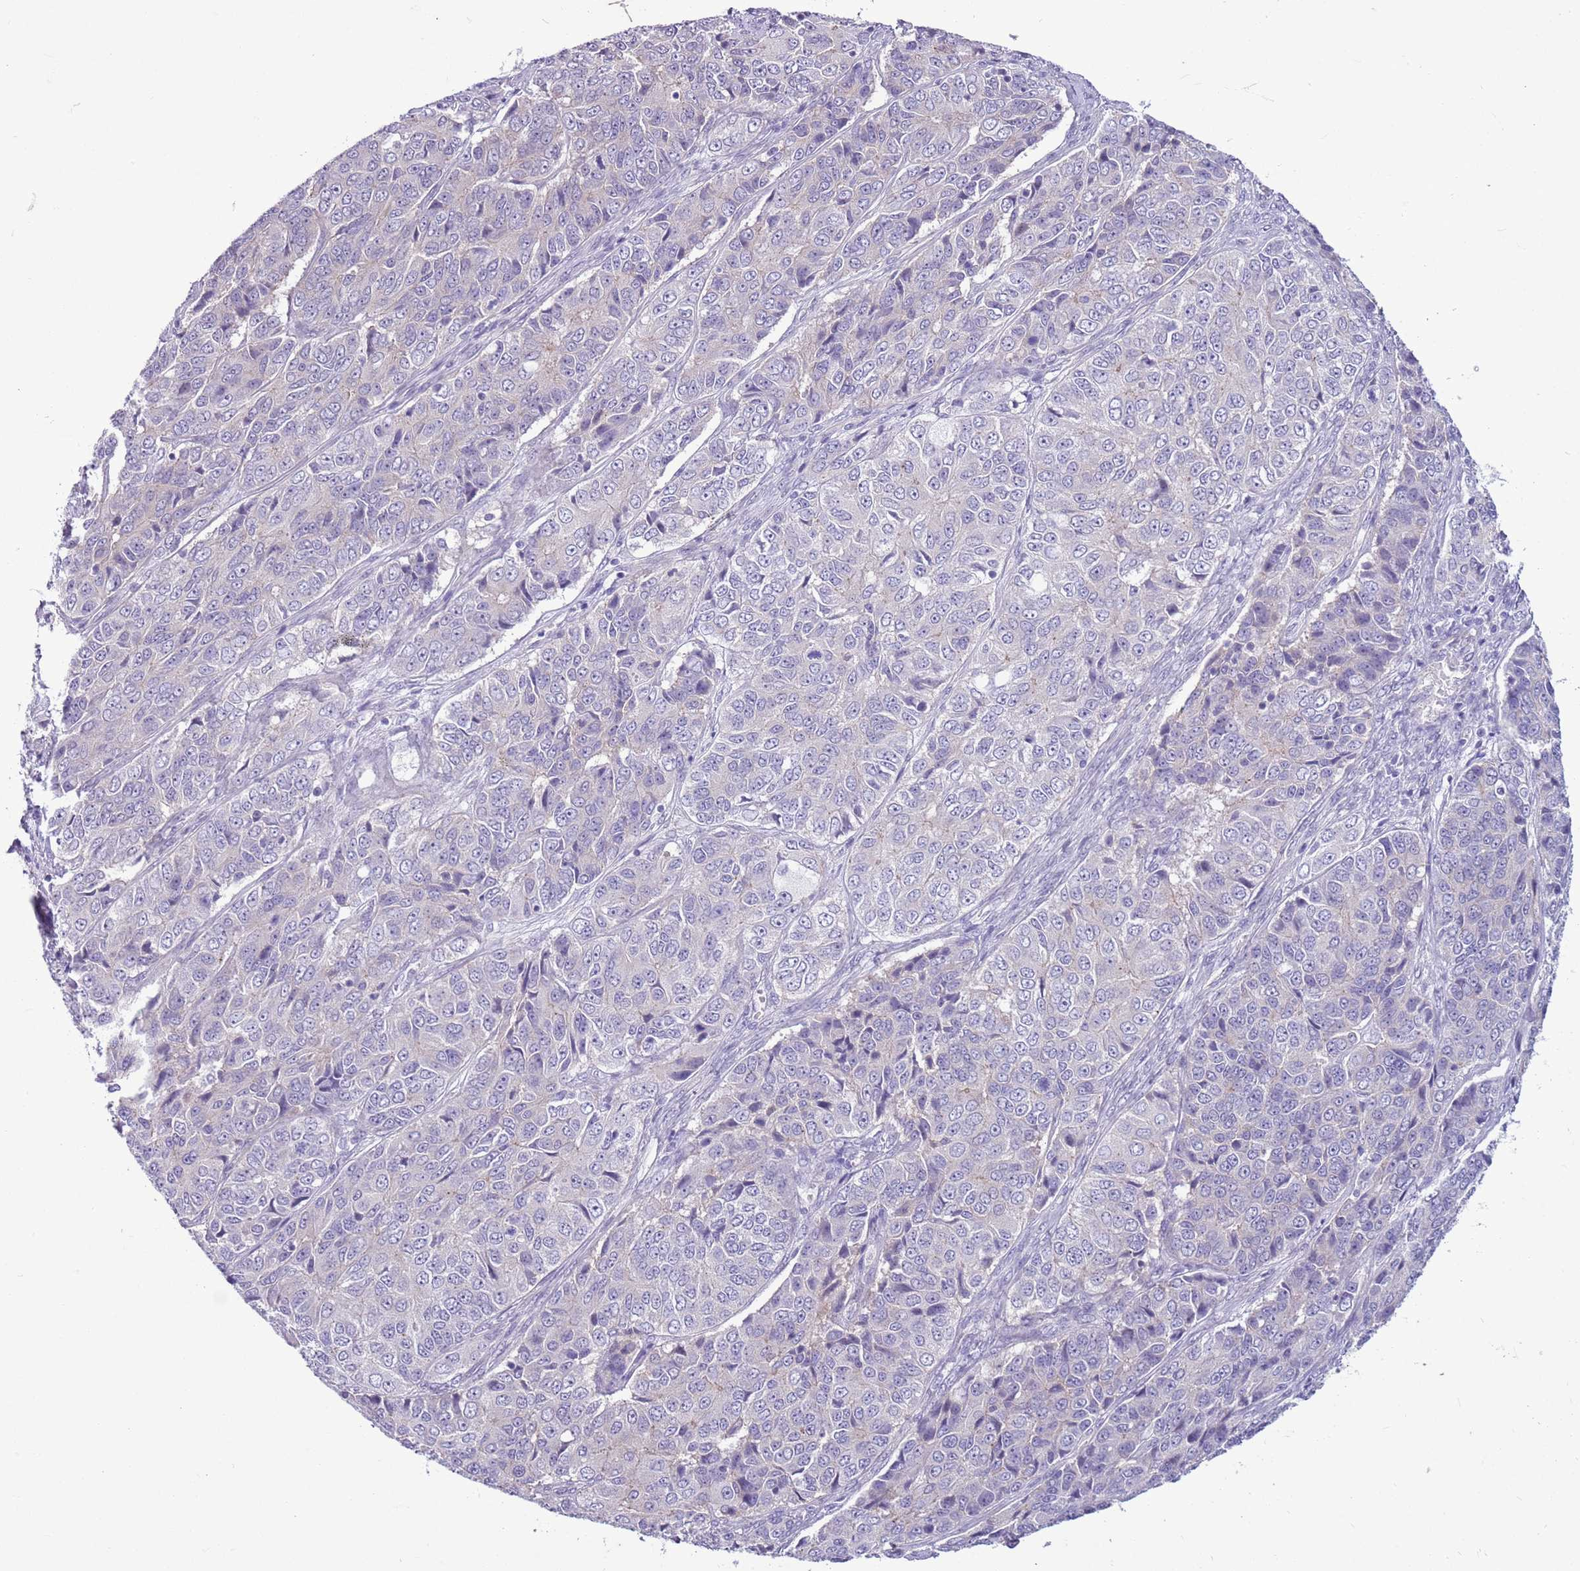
{"staining": {"intensity": "negative", "quantity": "none", "location": "none"}, "tissue": "ovarian cancer", "cell_type": "Tumor cells", "image_type": "cancer", "snomed": [{"axis": "morphology", "description": "Carcinoma, endometroid"}, {"axis": "topography", "description": "Ovary"}], "caption": "The micrograph exhibits no significant positivity in tumor cells of ovarian endometroid carcinoma. (DAB IHC visualized using brightfield microscopy, high magnification).", "gene": "PARP8", "patient": {"sex": "female", "age": 51}}